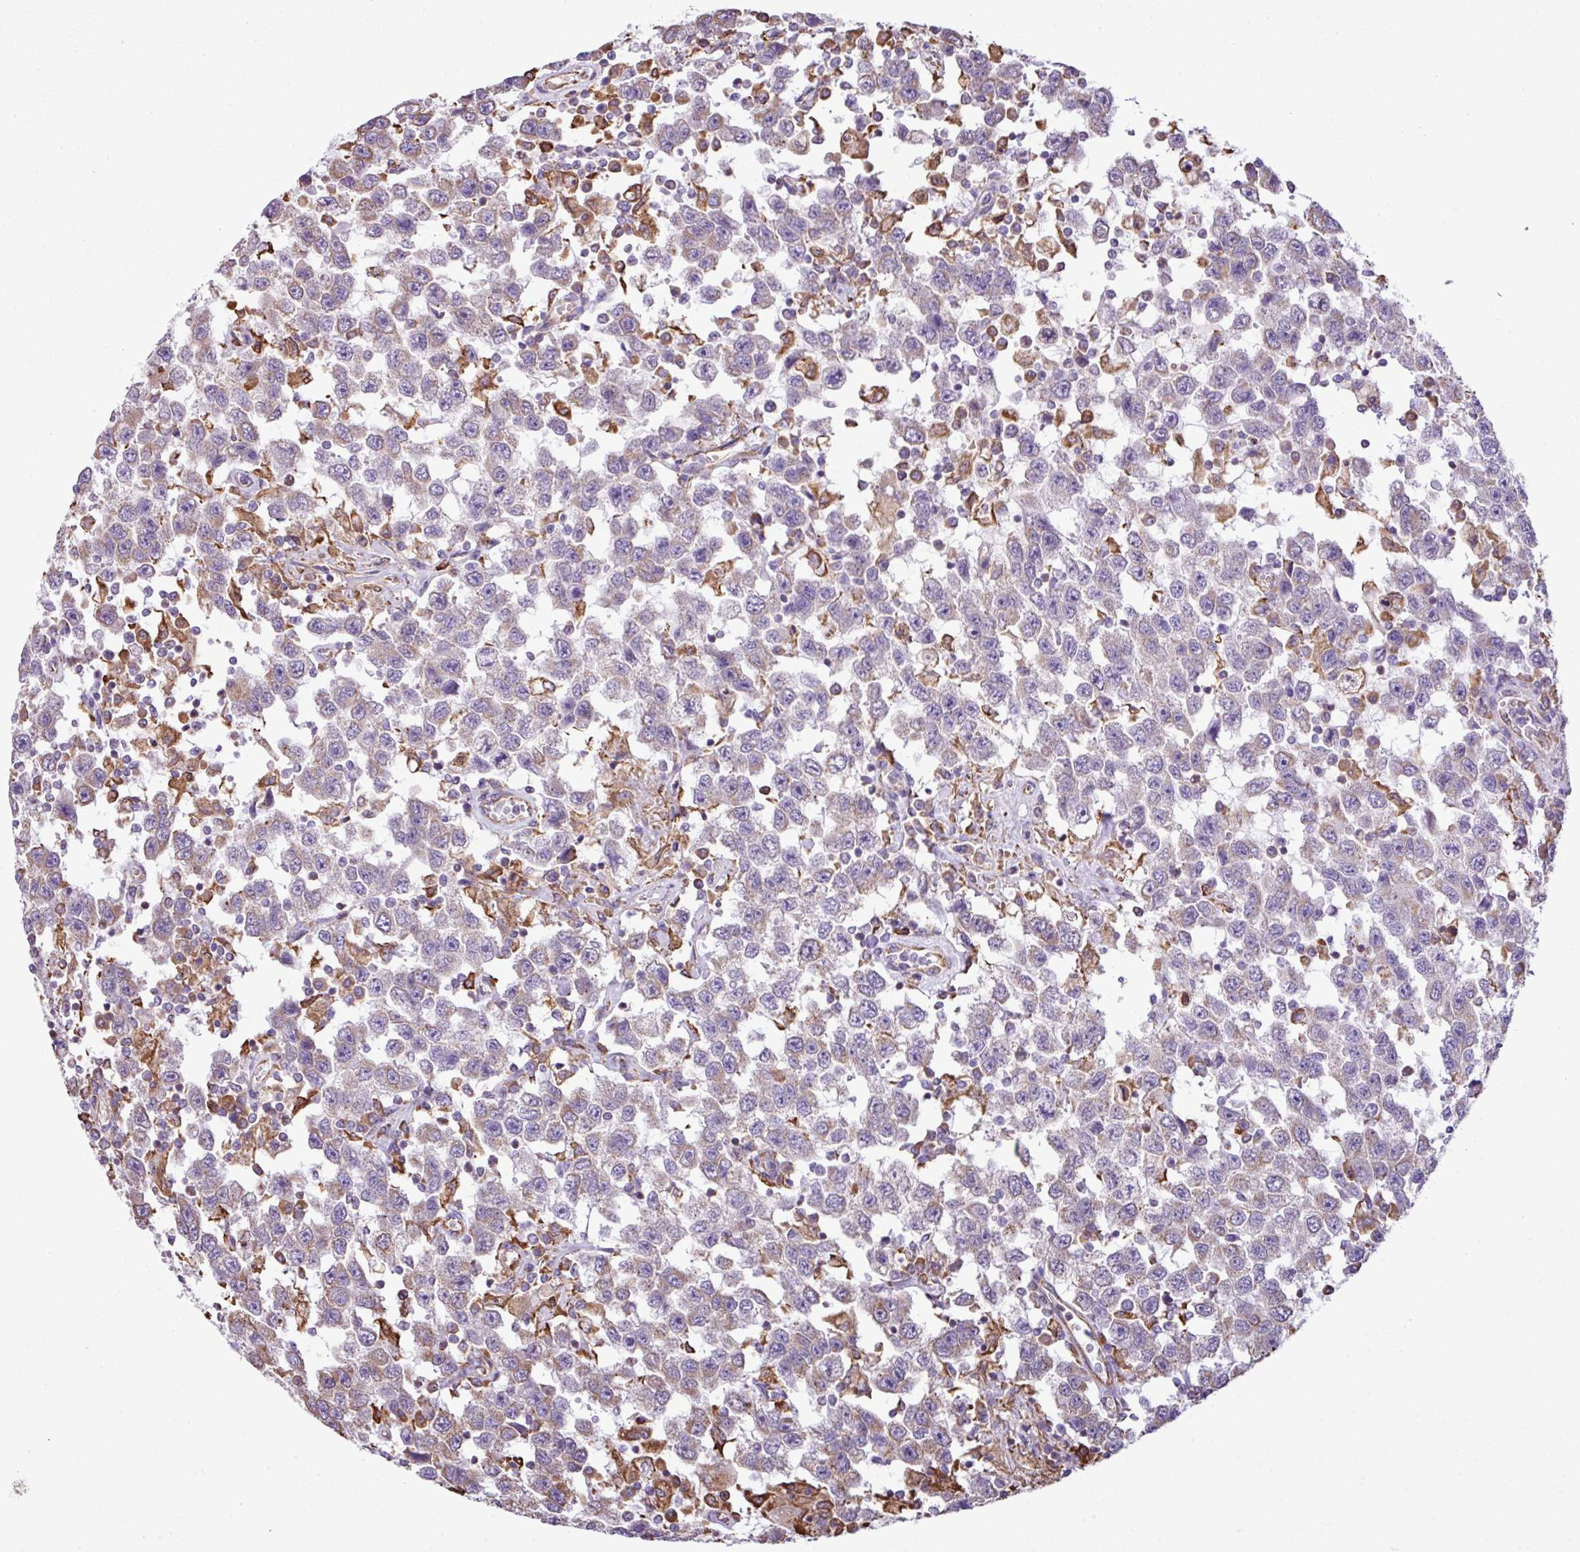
{"staining": {"intensity": "weak", "quantity": "<25%", "location": "cytoplasmic/membranous"}, "tissue": "testis cancer", "cell_type": "Tumor cells", "image_type": "cancer", "snomed": [{"axis": "morphology", "description": "Seminoma, NOS"}, {"axis": "topography", "description": "Testis"}], "caption": "Tumor cells are negative for protein expression in human testis cancer.", "gene": "ZSCAN5A", "patient": {"sex": "male", "age": 41}}